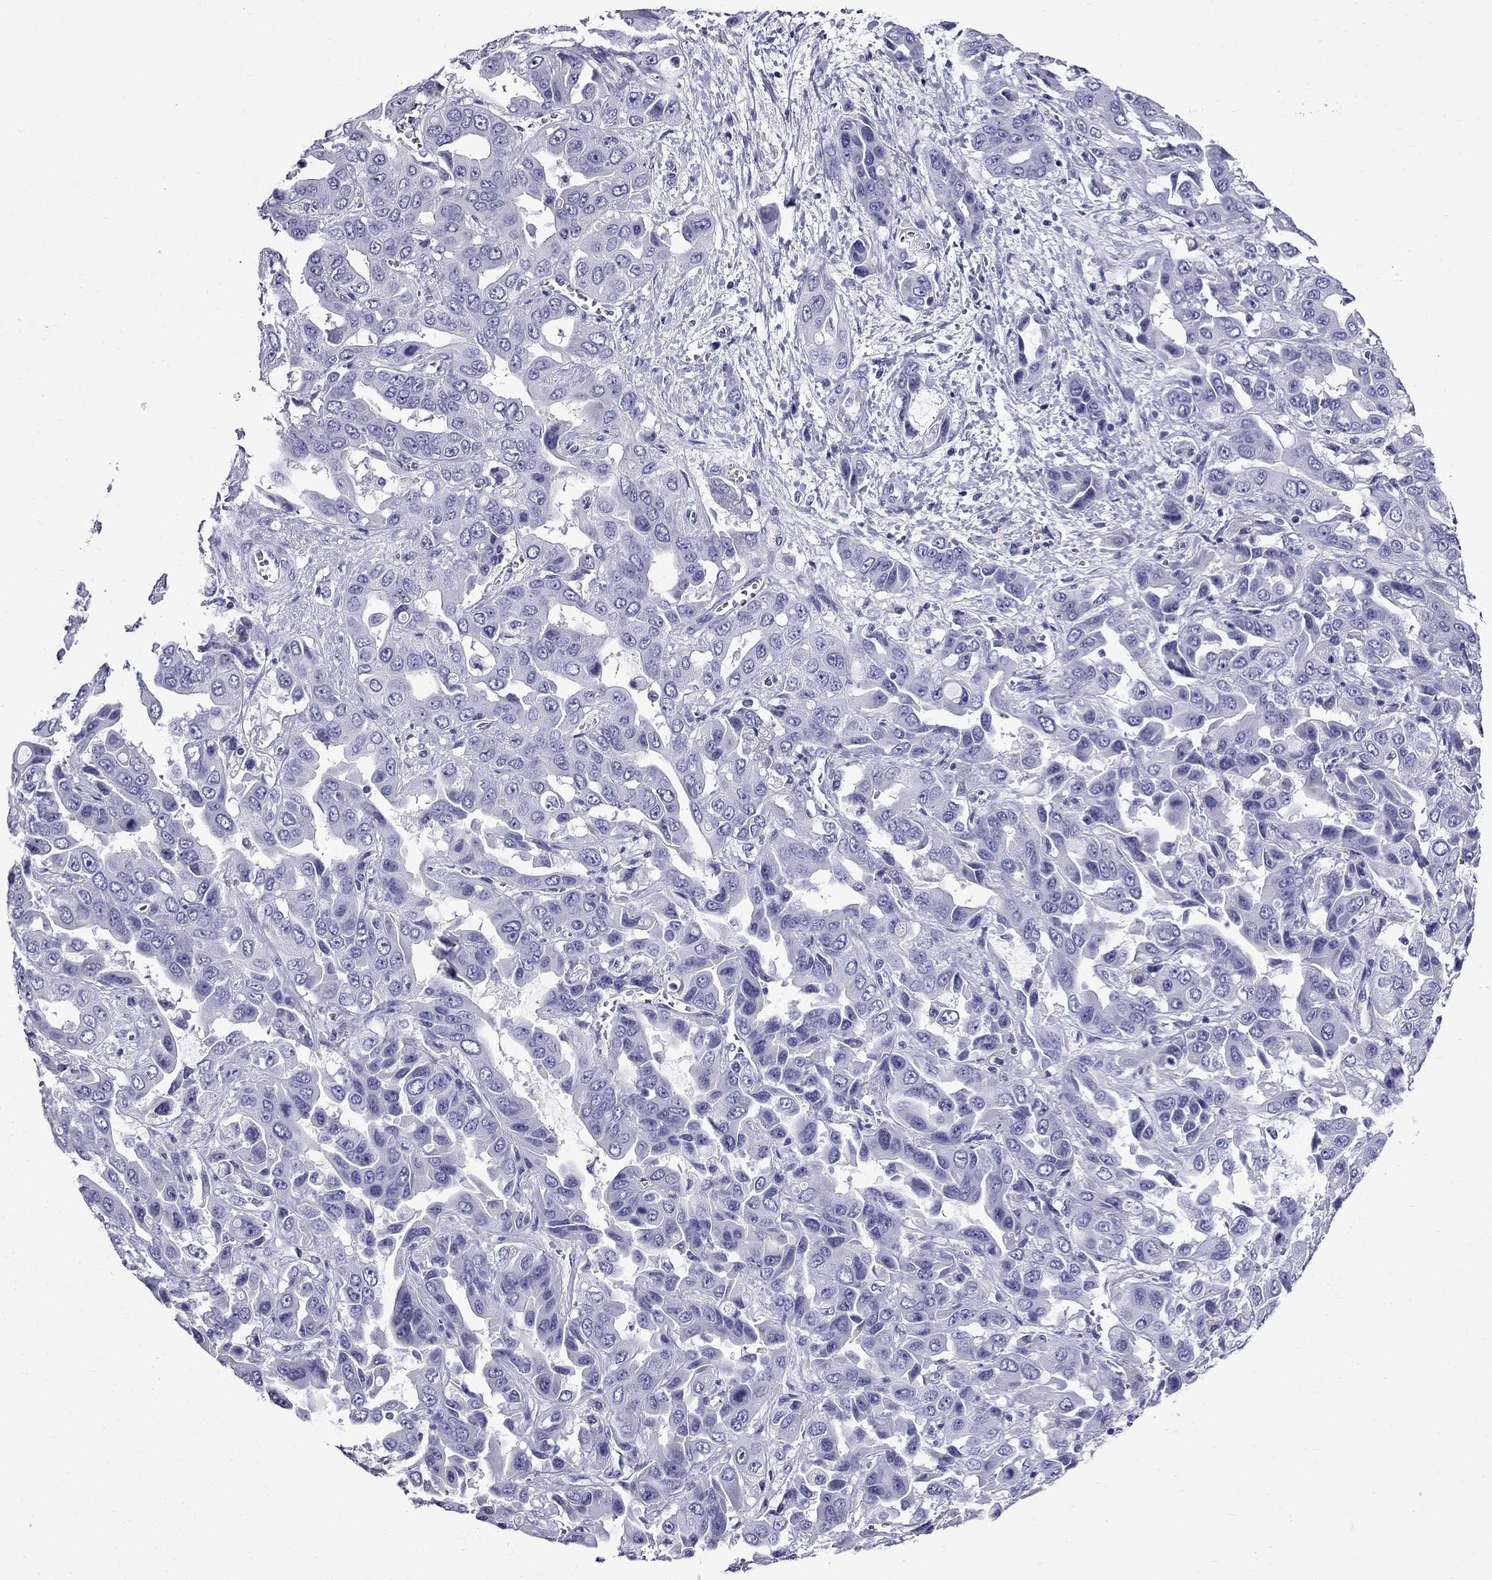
{"staining": {"intensity": "negative", "quantity": "none", "location": "none"}, "tissue": "liver cancer", "cell_type": "Tumor cells", "image_type": "cancer", "snomed": [{"axis": "morphology", "description": "Cholangiocarcinoma"}, {"axis": "topography", "description": "Liver"}], "caption": "High power microscopy photomicrograph of an IHC image of liver cancer (cholangiocarcinoma), revealing no significant staining in tumor cells. (Stains: DAB IHC with hematoxylin counter stain, Microscopy: brightfield microscopy at high magnification).", "gene": "ERC2", "patient": {"sex": "female", "age": 52}}